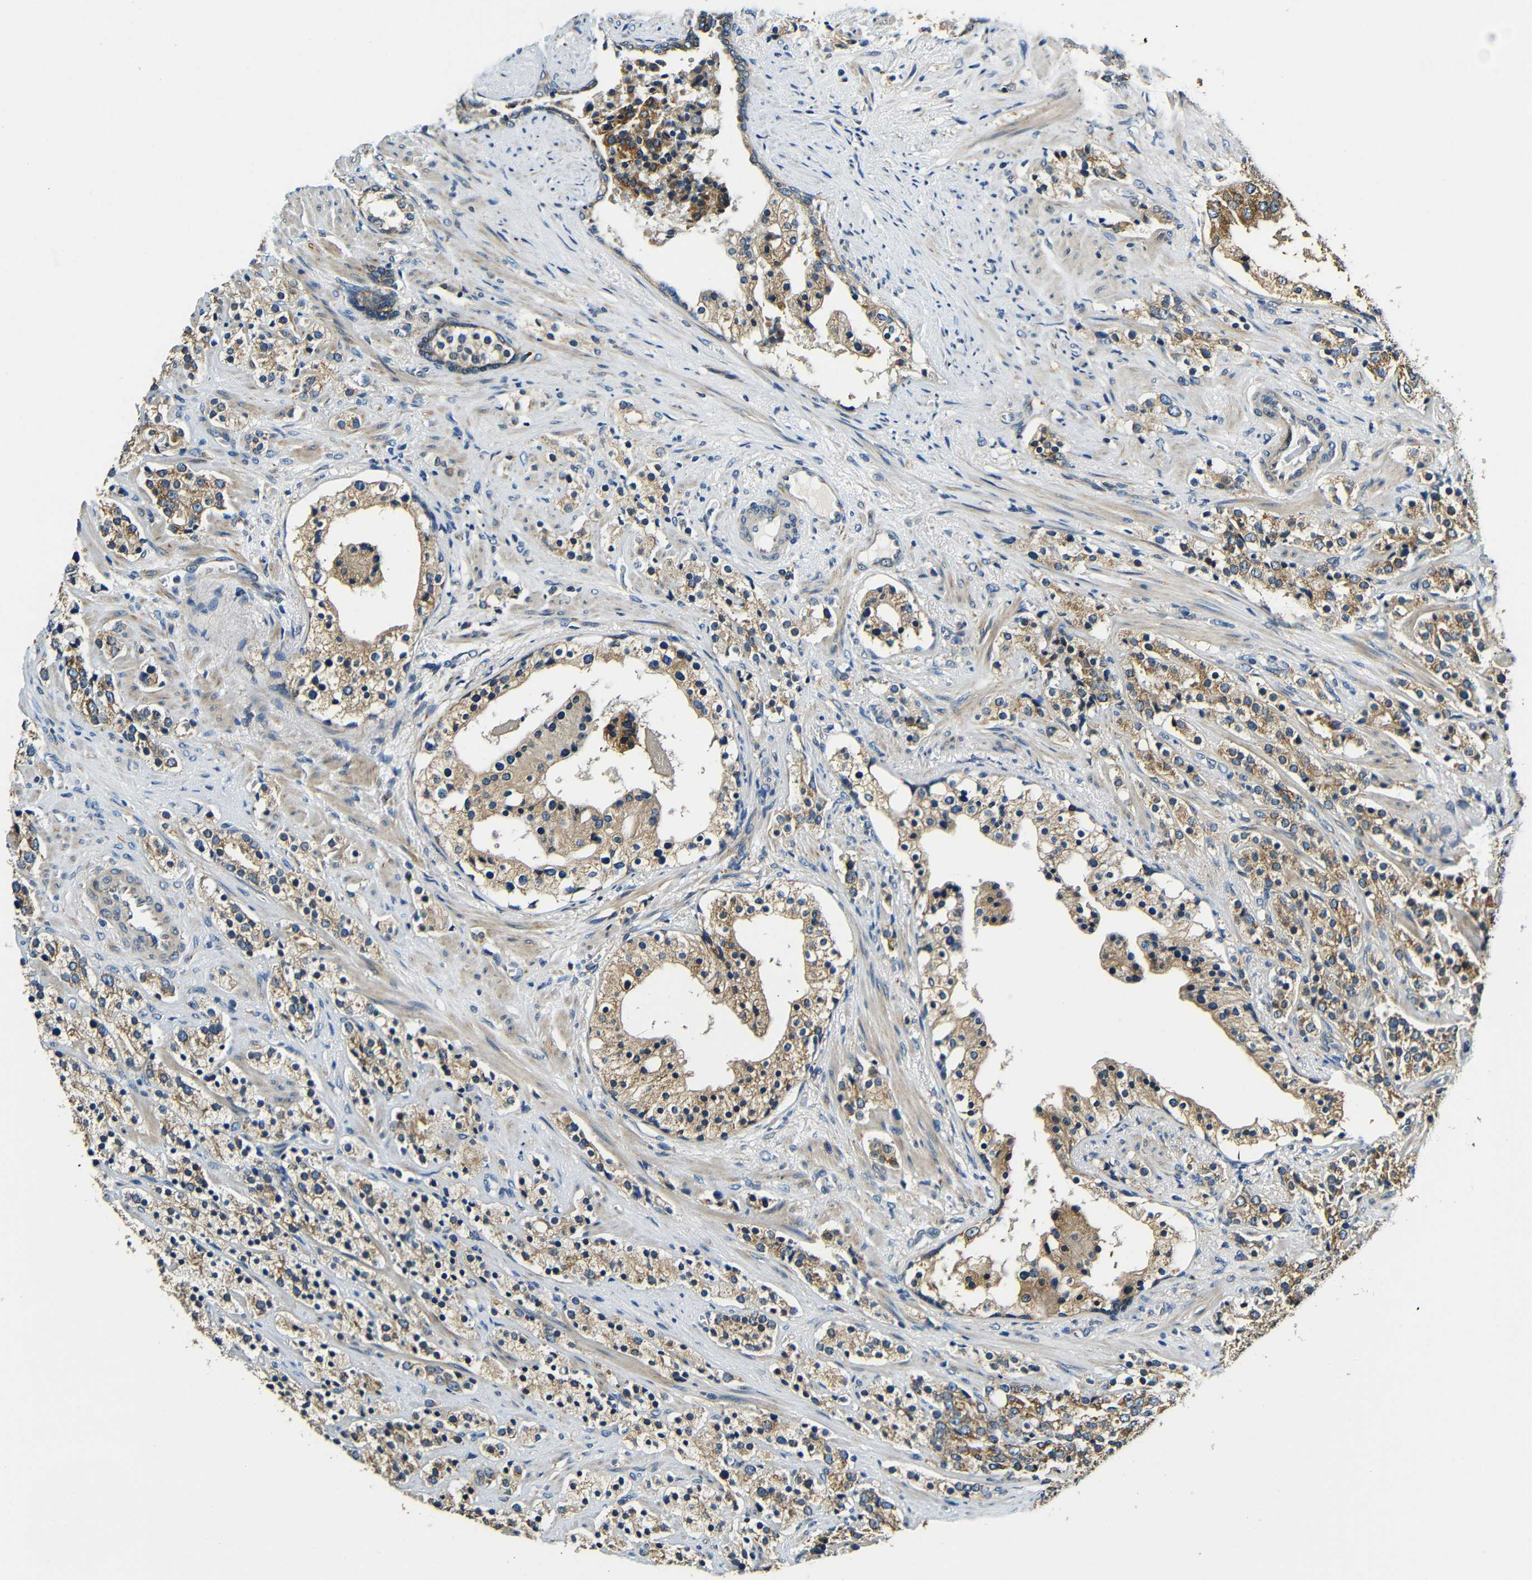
{"staining": {"intensity": "strong", "quantity": ">75%", "location": "cytoplasmic/membranous"}, "tissue": "prostate cancer", "cell_type": "Tumor cells", "image_type": "cancer", "snomed": [{"axis": "morphology", "description": "Adenocarcinoma, High grade"}, {"axis": "topography", "description": "Prostate"}], "caption": "Prostate cancer tissue demonstrates strong cytoplasmic/membranous positivity in about >75% of tumor cells, visualized by immunohistochemistry.", "gene": "VAPB", "patient": {"sex": "male", "age": 71}}